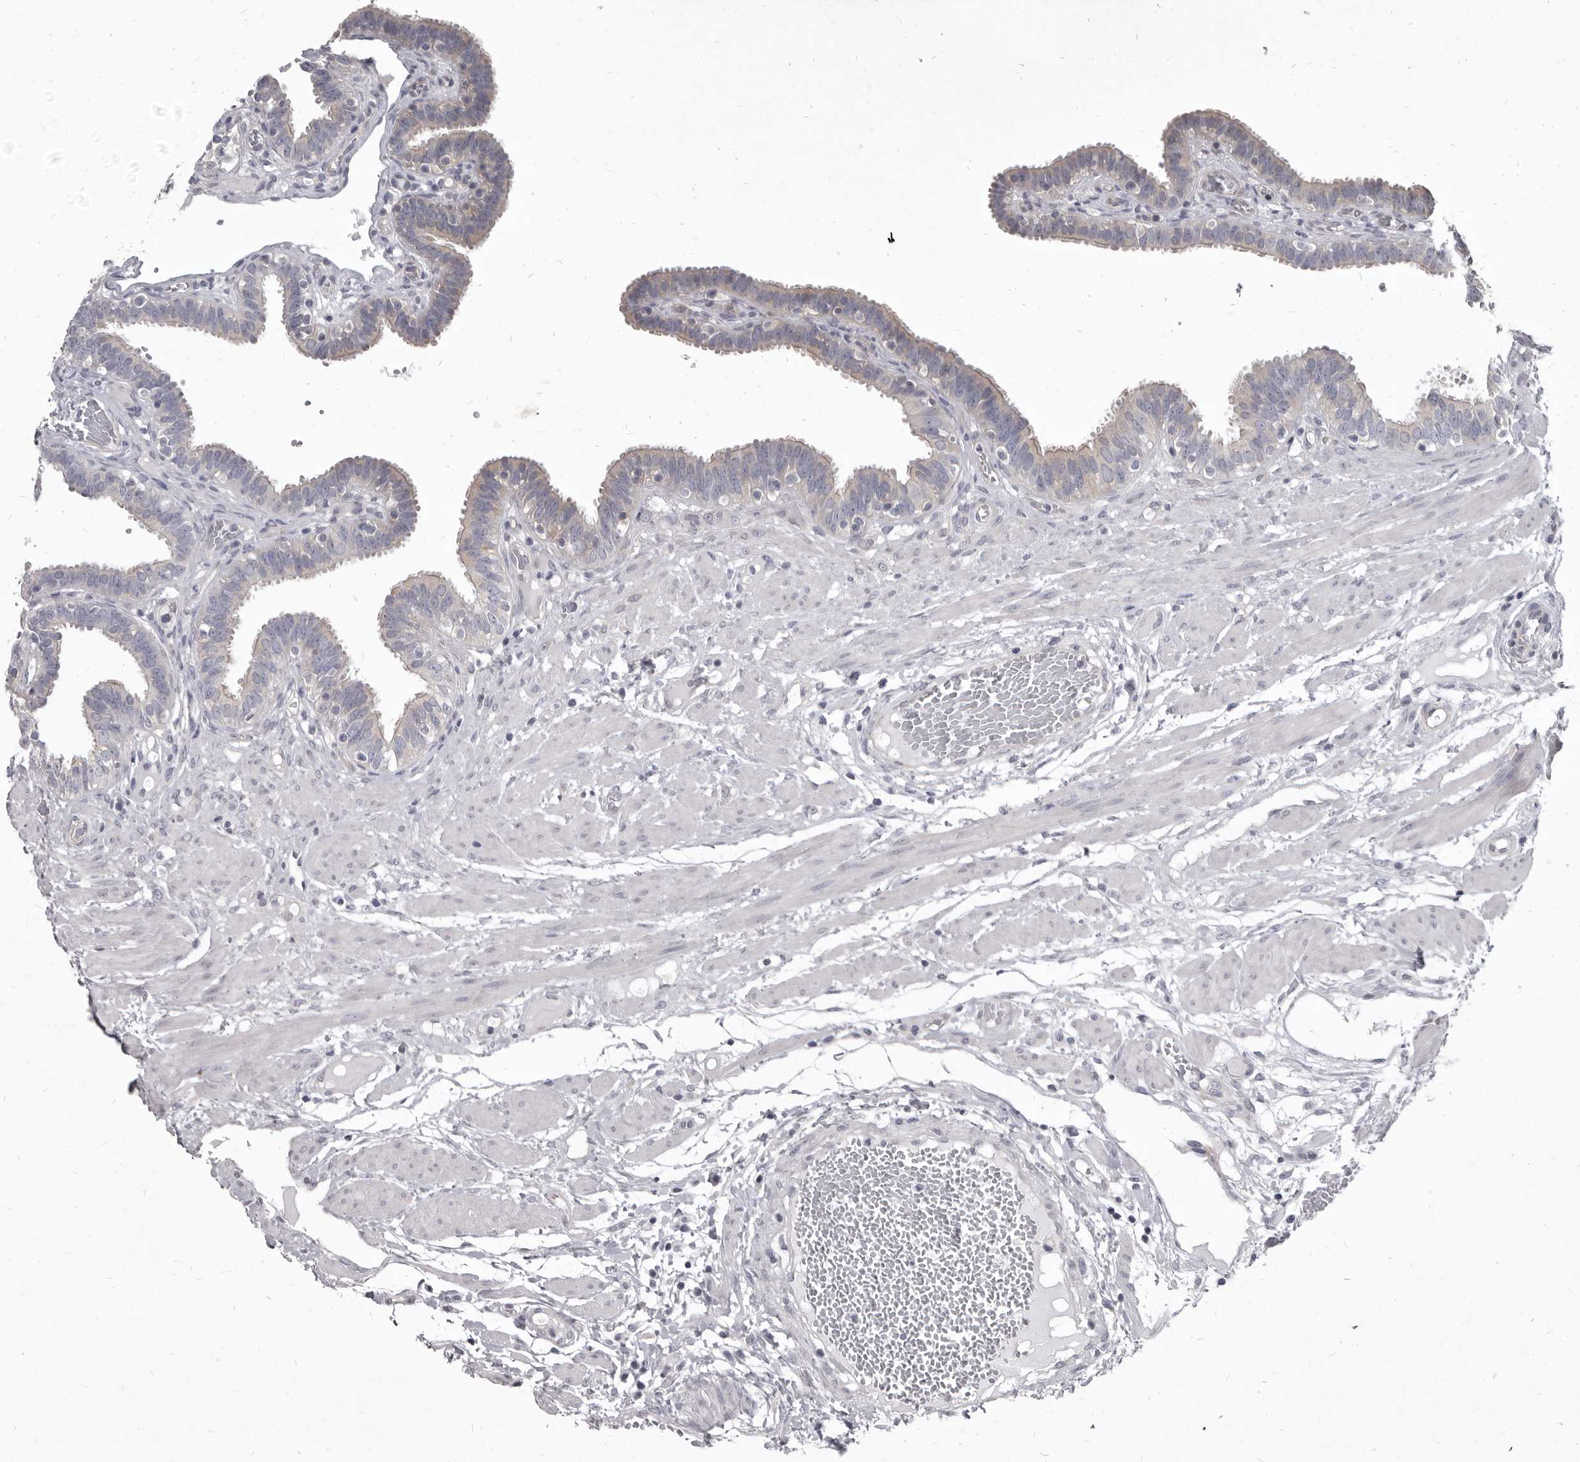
{"staining": {"intensity": "negative", "quantity": "none", "location": "none"}, "tissue": "fallopian tube", "cell_type": "Glandular cells", "image_type": "normal", "snomed": [{"axis": "morphology", "description": "Normal tissue, NOS"}, {"axis": "topography", "description": "Fallopian tube"}, {"axis": "topography", "description": "Placenta"}], "caption": "A photomicrograph of human fallopian tube is negative for staining in glandular cells. (DAB immunohistochemistry, high magnification).", "gene": "GSK3B", "patient": {"sex": "female", "age": 32}}